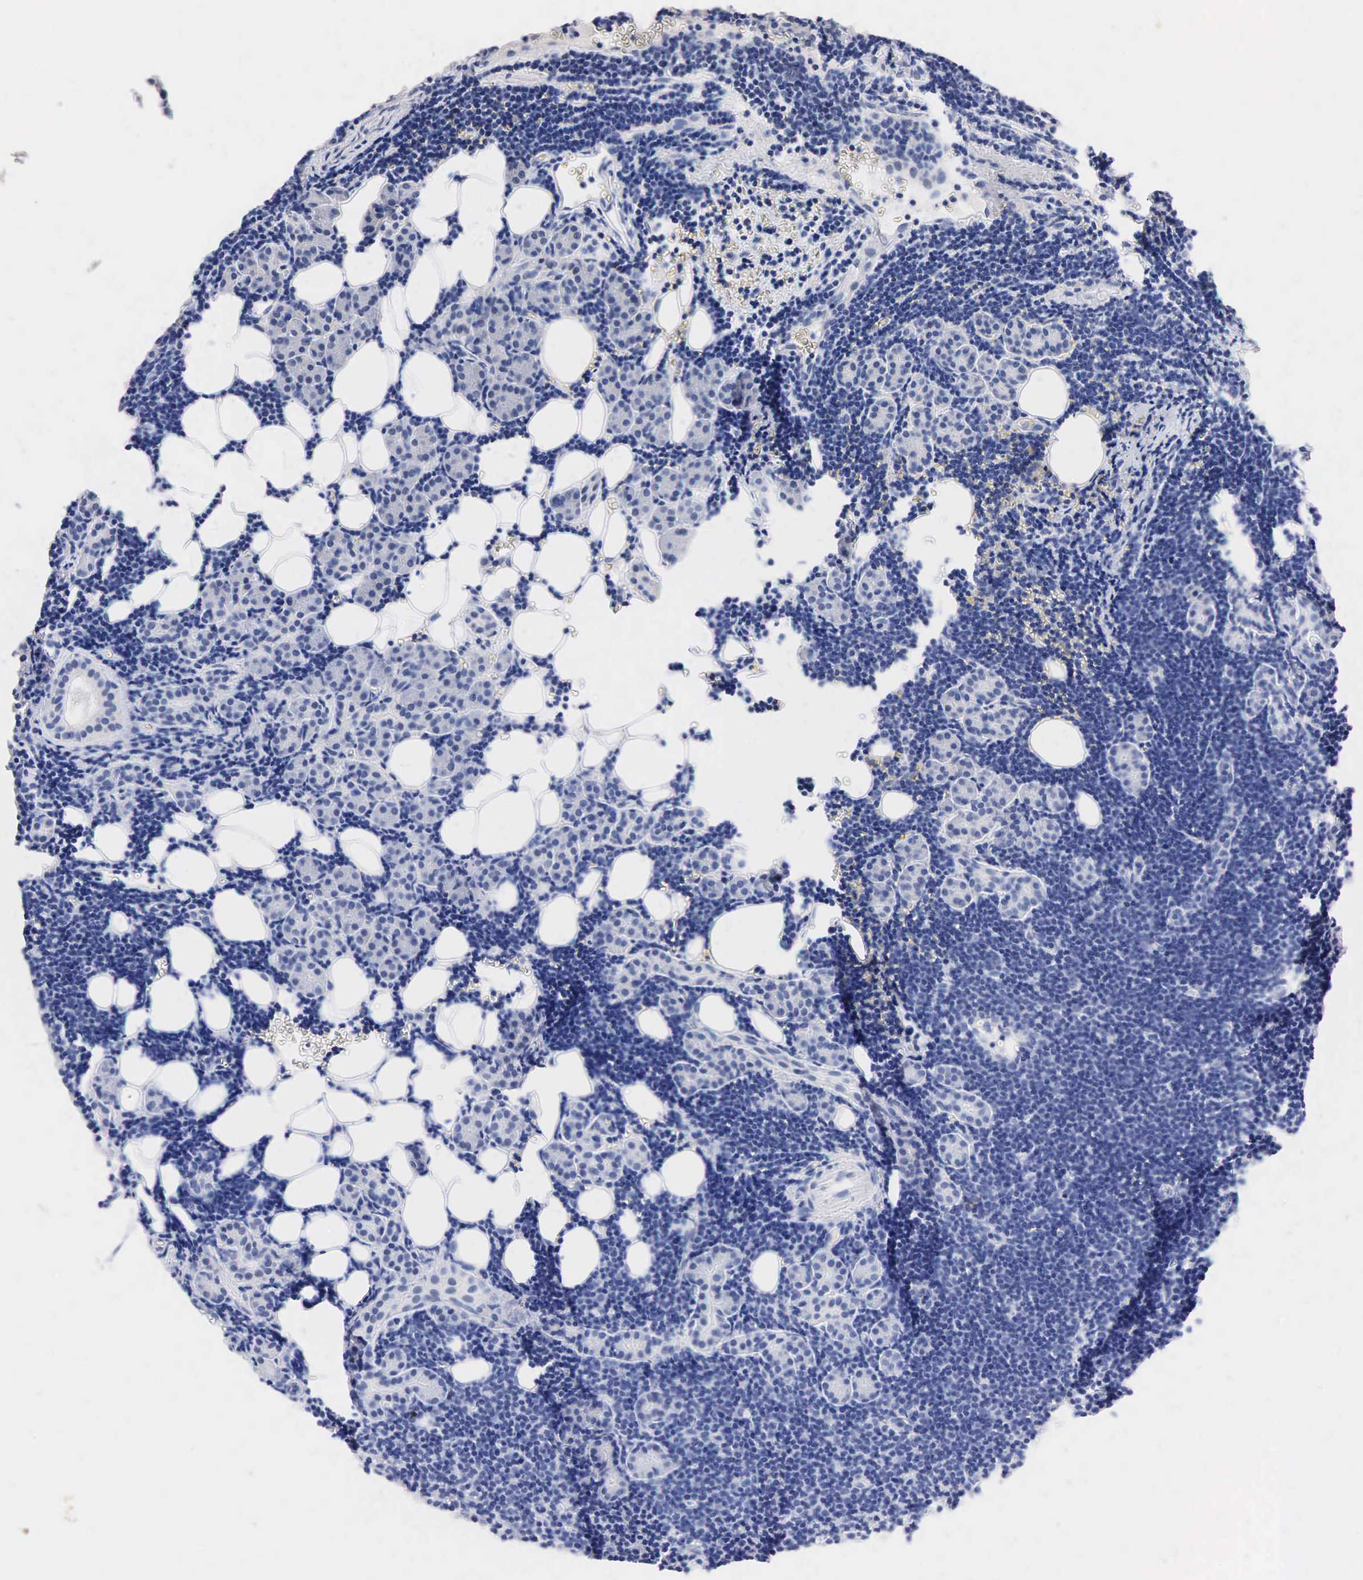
{"staining": {"intensity": "negative", "quantity": "none", "location": "none"}, "tissue": "lymphoma", "cell_type": "Tumor cells", "image_type": "cancer", "snomed": [{"axis": "morphology", "description": "Malignant lymphoma, non-Hodgkin's type, Low grade"}, {"axis": "topography", "description": "Lymph node"}], "caption": "Protein analysis of lymphoma displays no significant staining in tumor cells.", "gene": "SST", "patient": {"sex": "male", "age": 57}}